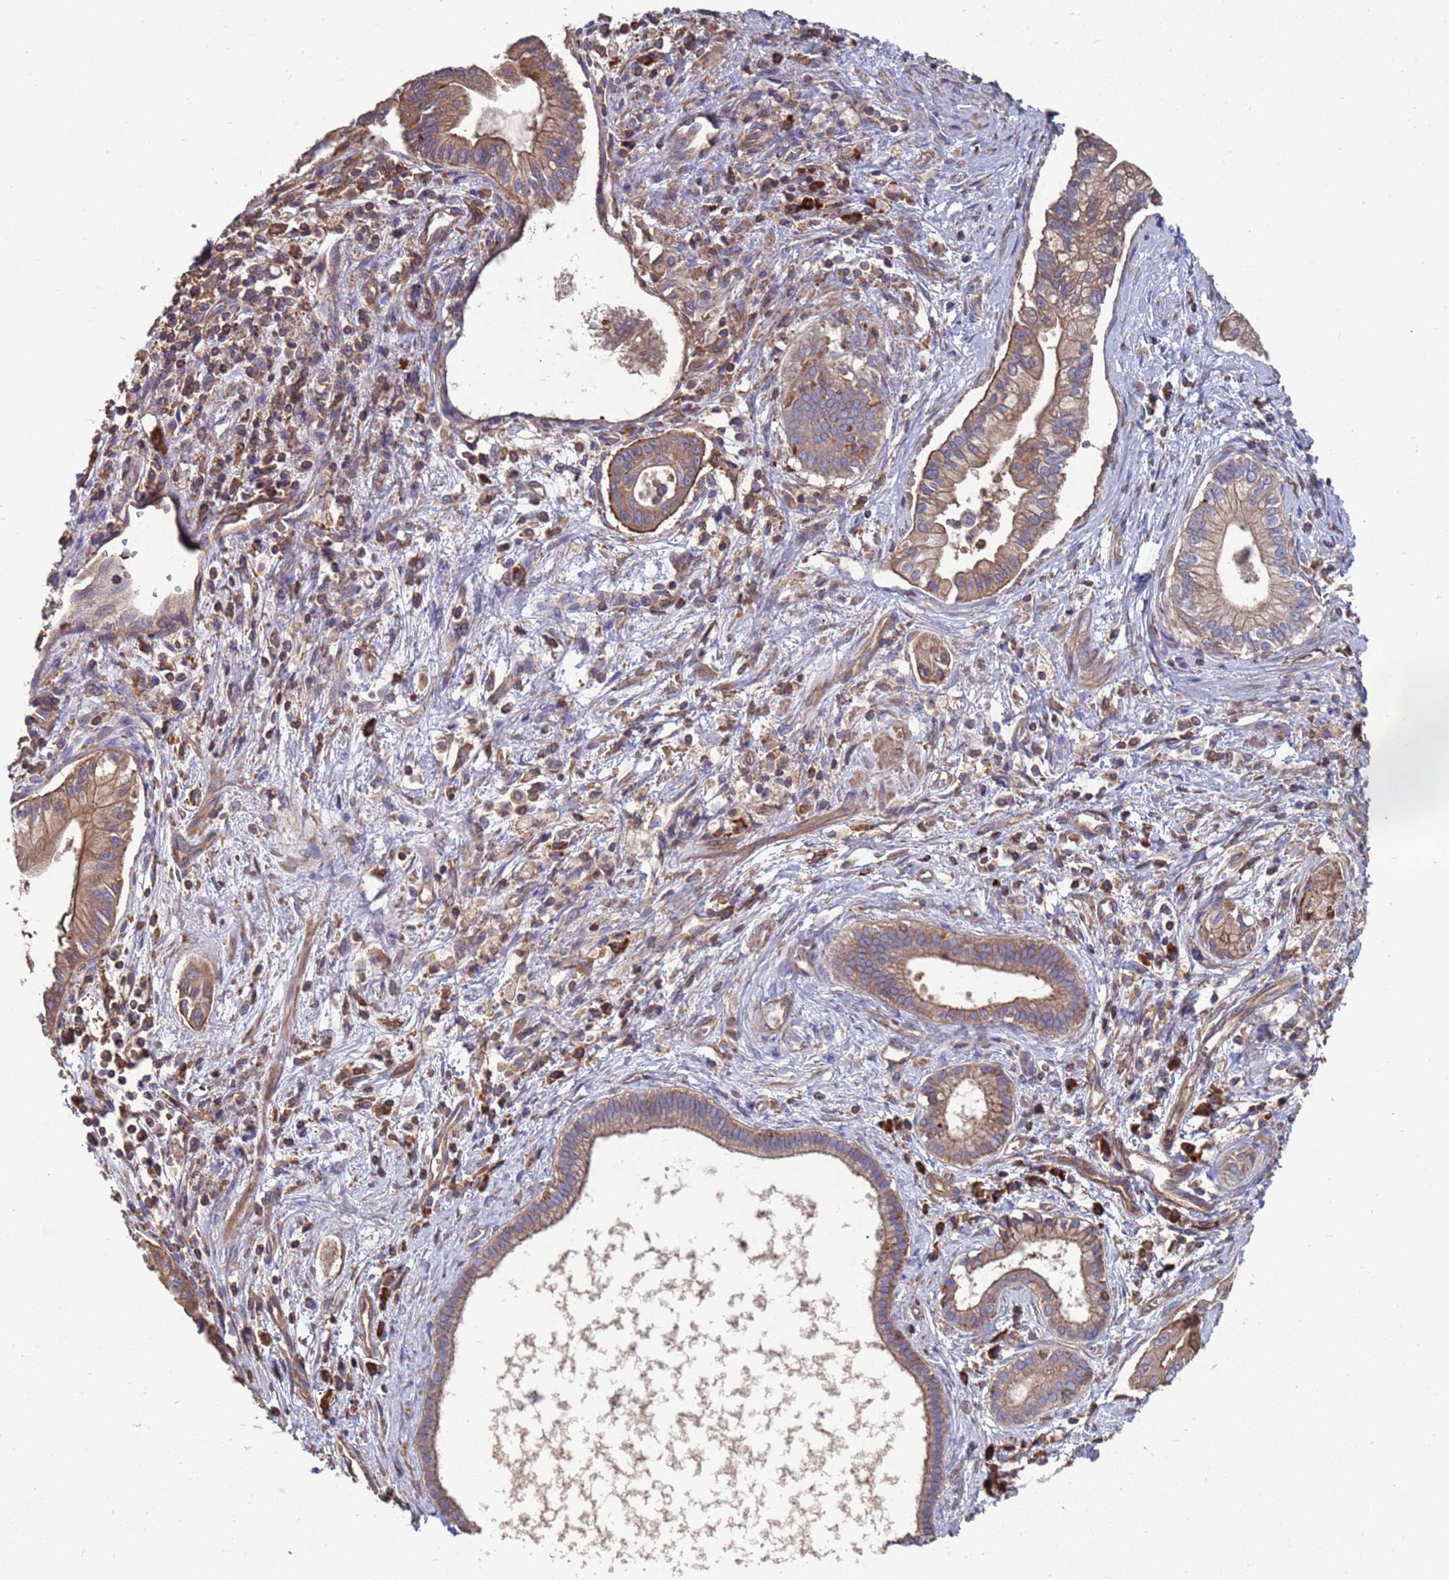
{"staining": {"intensity": "moderate", "quantity": ">75%", "location": "cytoplasmic/membranous"}, "tissue": "pancreatic cancer", "cell_type": "Tumor cells", "image_type": "cancer", "snomed": [{"axis": "morphology", "description": "Adenocarcinoma, NOS"}, {"axis": "topography", "description": "Pancreas"}], "caption": "Immunohistochemical staining of adenocarcinoma (pancreatic) exhibits moderate cytoplasmic/membranous protein staining in approximately >75% of tumor cells.", "gene": "PYCR1", "patient": {"sex": "male", "age": 78}}